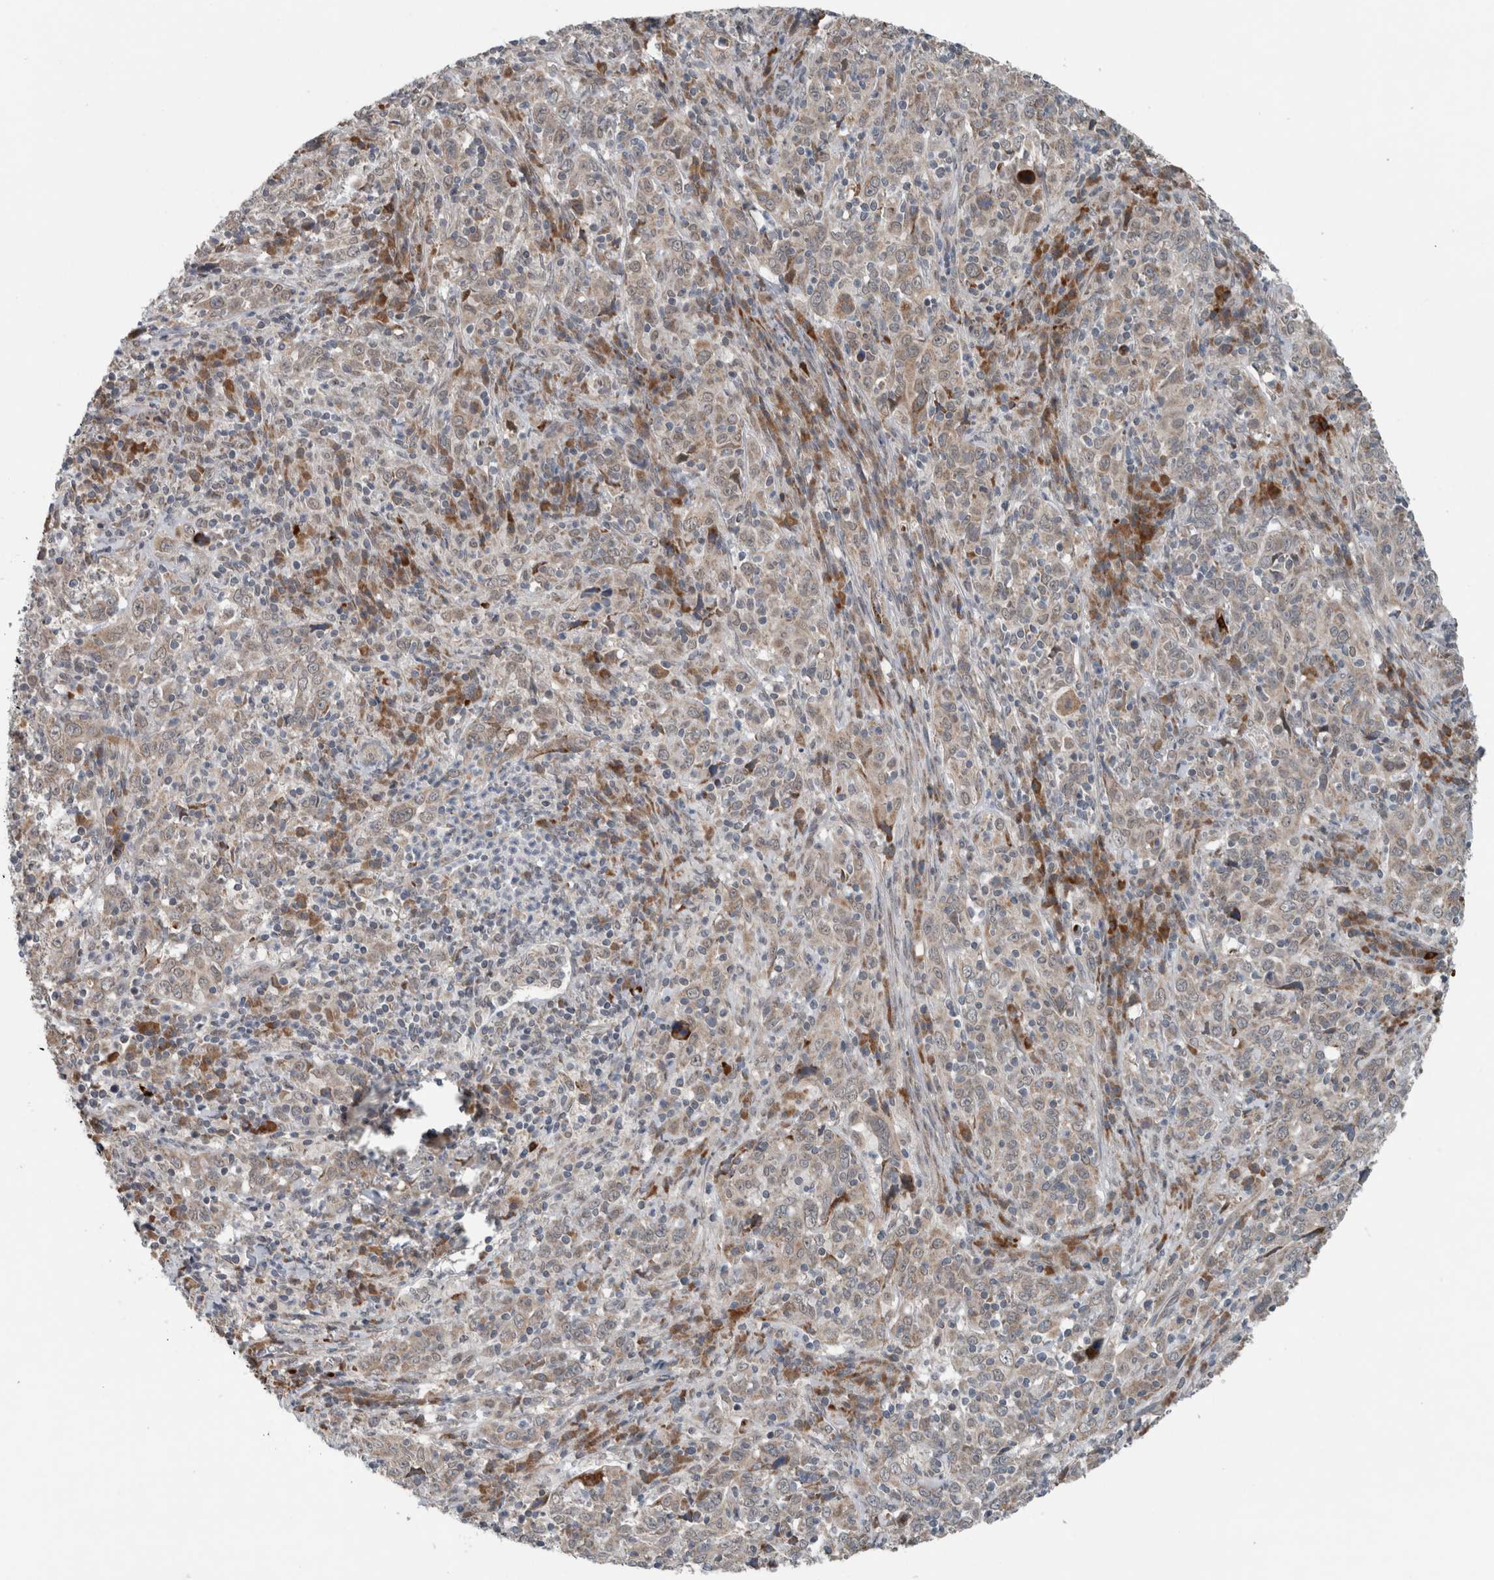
{"staining": {"intensity": "negative", "quantity": "none", "location": "none"}, "tissue": "cervical cancer", "cell_type": "Tumor cells", "image_type": "cancer", "snomed": [{"axis": "morphology", "description": "Squamous cell carcinoma, NOS"}, {"axis": "topography", "description": "Cervix"}], "caption": "Image shows no significant protein positivity in tumor cells of squamous cell carcinoma (cervical).", "gene": "GBA2", "patient": {"sex": "female", "age": 46}}